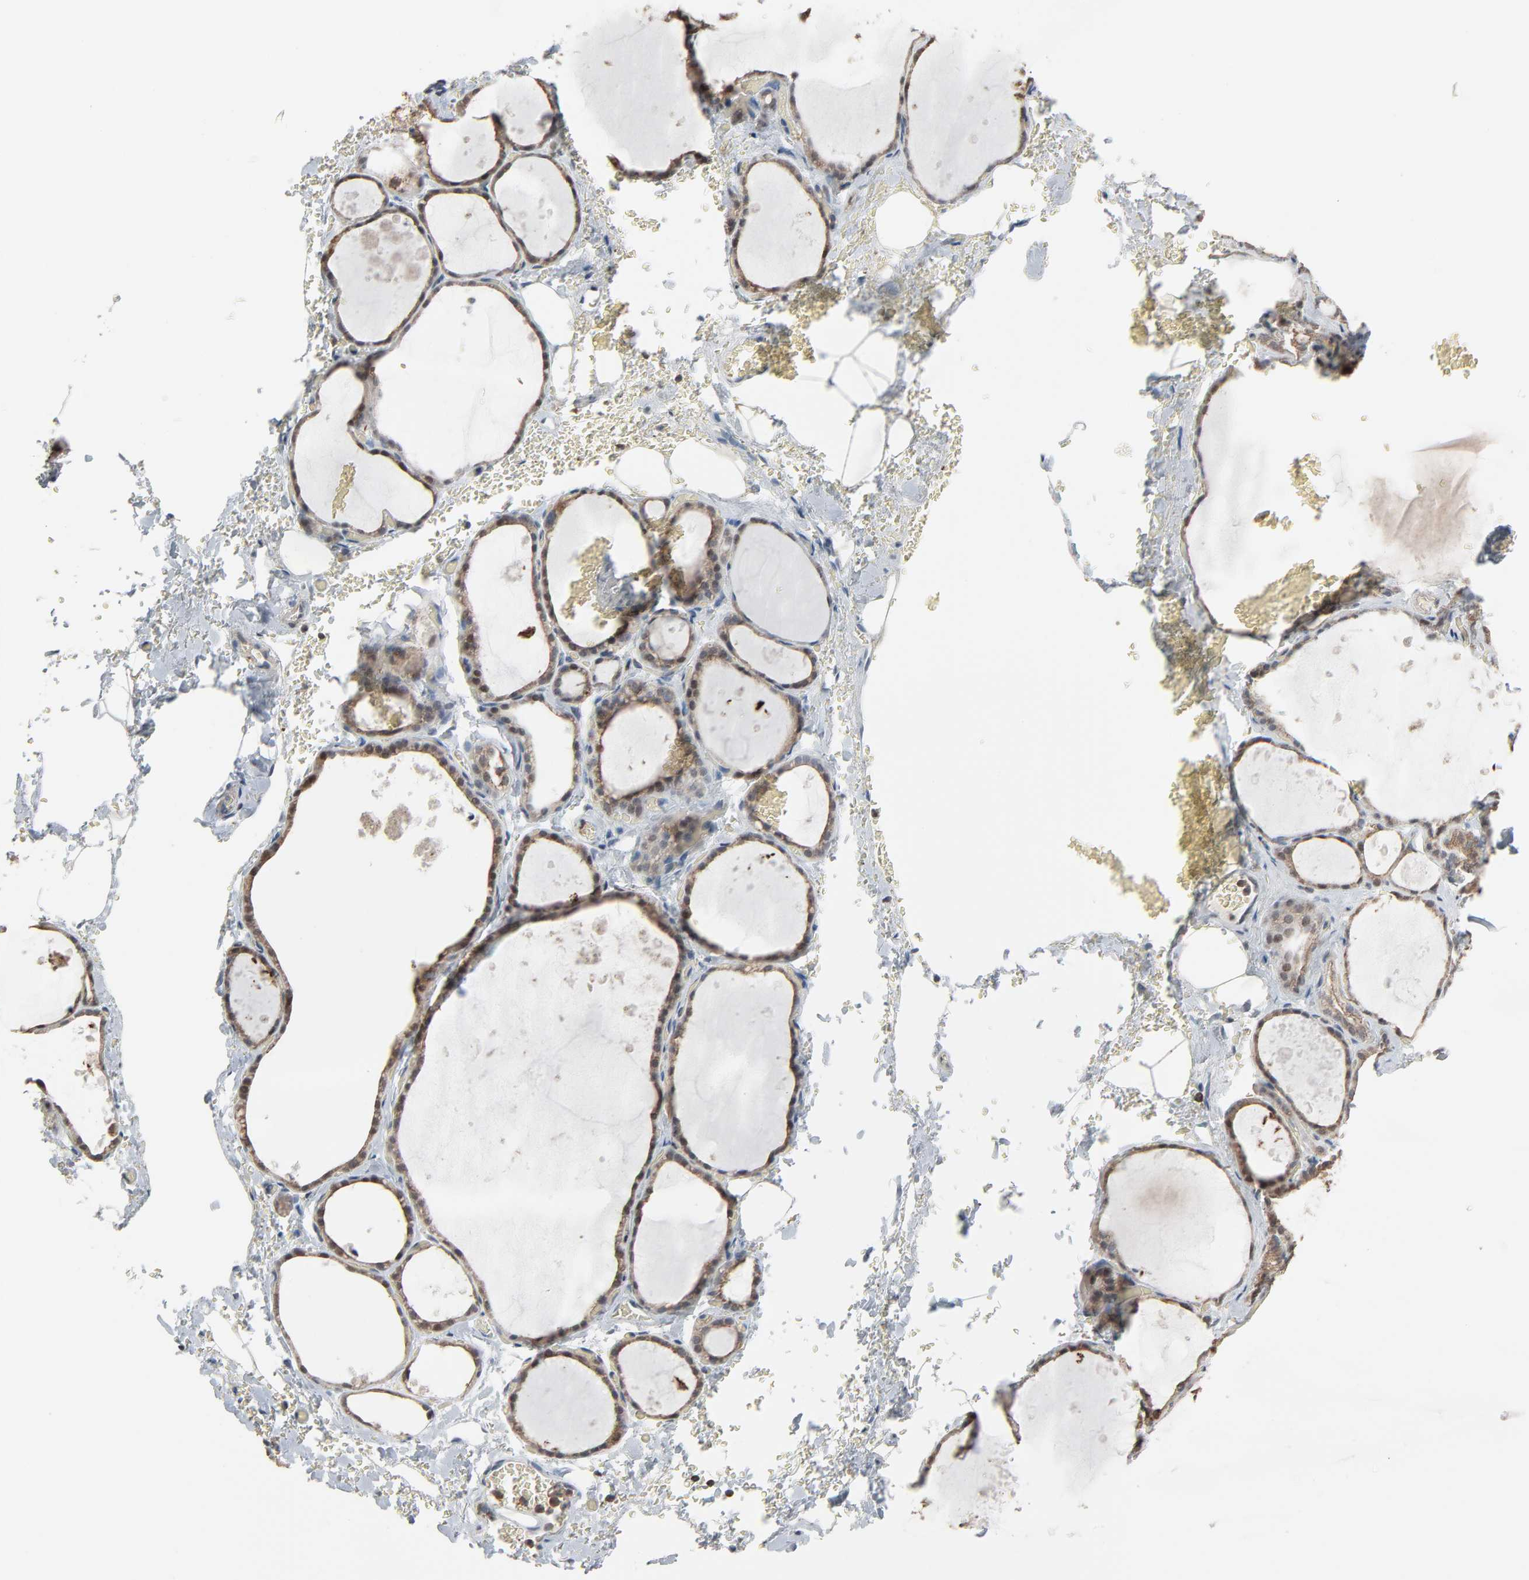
{"staining": {"intensity": "weak", "quantity": ">75%", "location": "cytoplasmic/membranous,nuclear"}, "tissue": "thyroid gland", "cell_type": "Glandular cells", "image_type": "normal", "snomed": [{"axis": "morphology", "description": "Normal tissue, NOS"}, {"axis": "topography", "description": "Thyroid gland"}], "caption": "Brown immunohistochemical staining in unremarkable human thyroid gland exhibits weak cytoplasmic/membranous,nuclear expression in about >75% of glandular cells.", "gene": "DOCK8", "patient": {"sex": "male", "age": 61}}